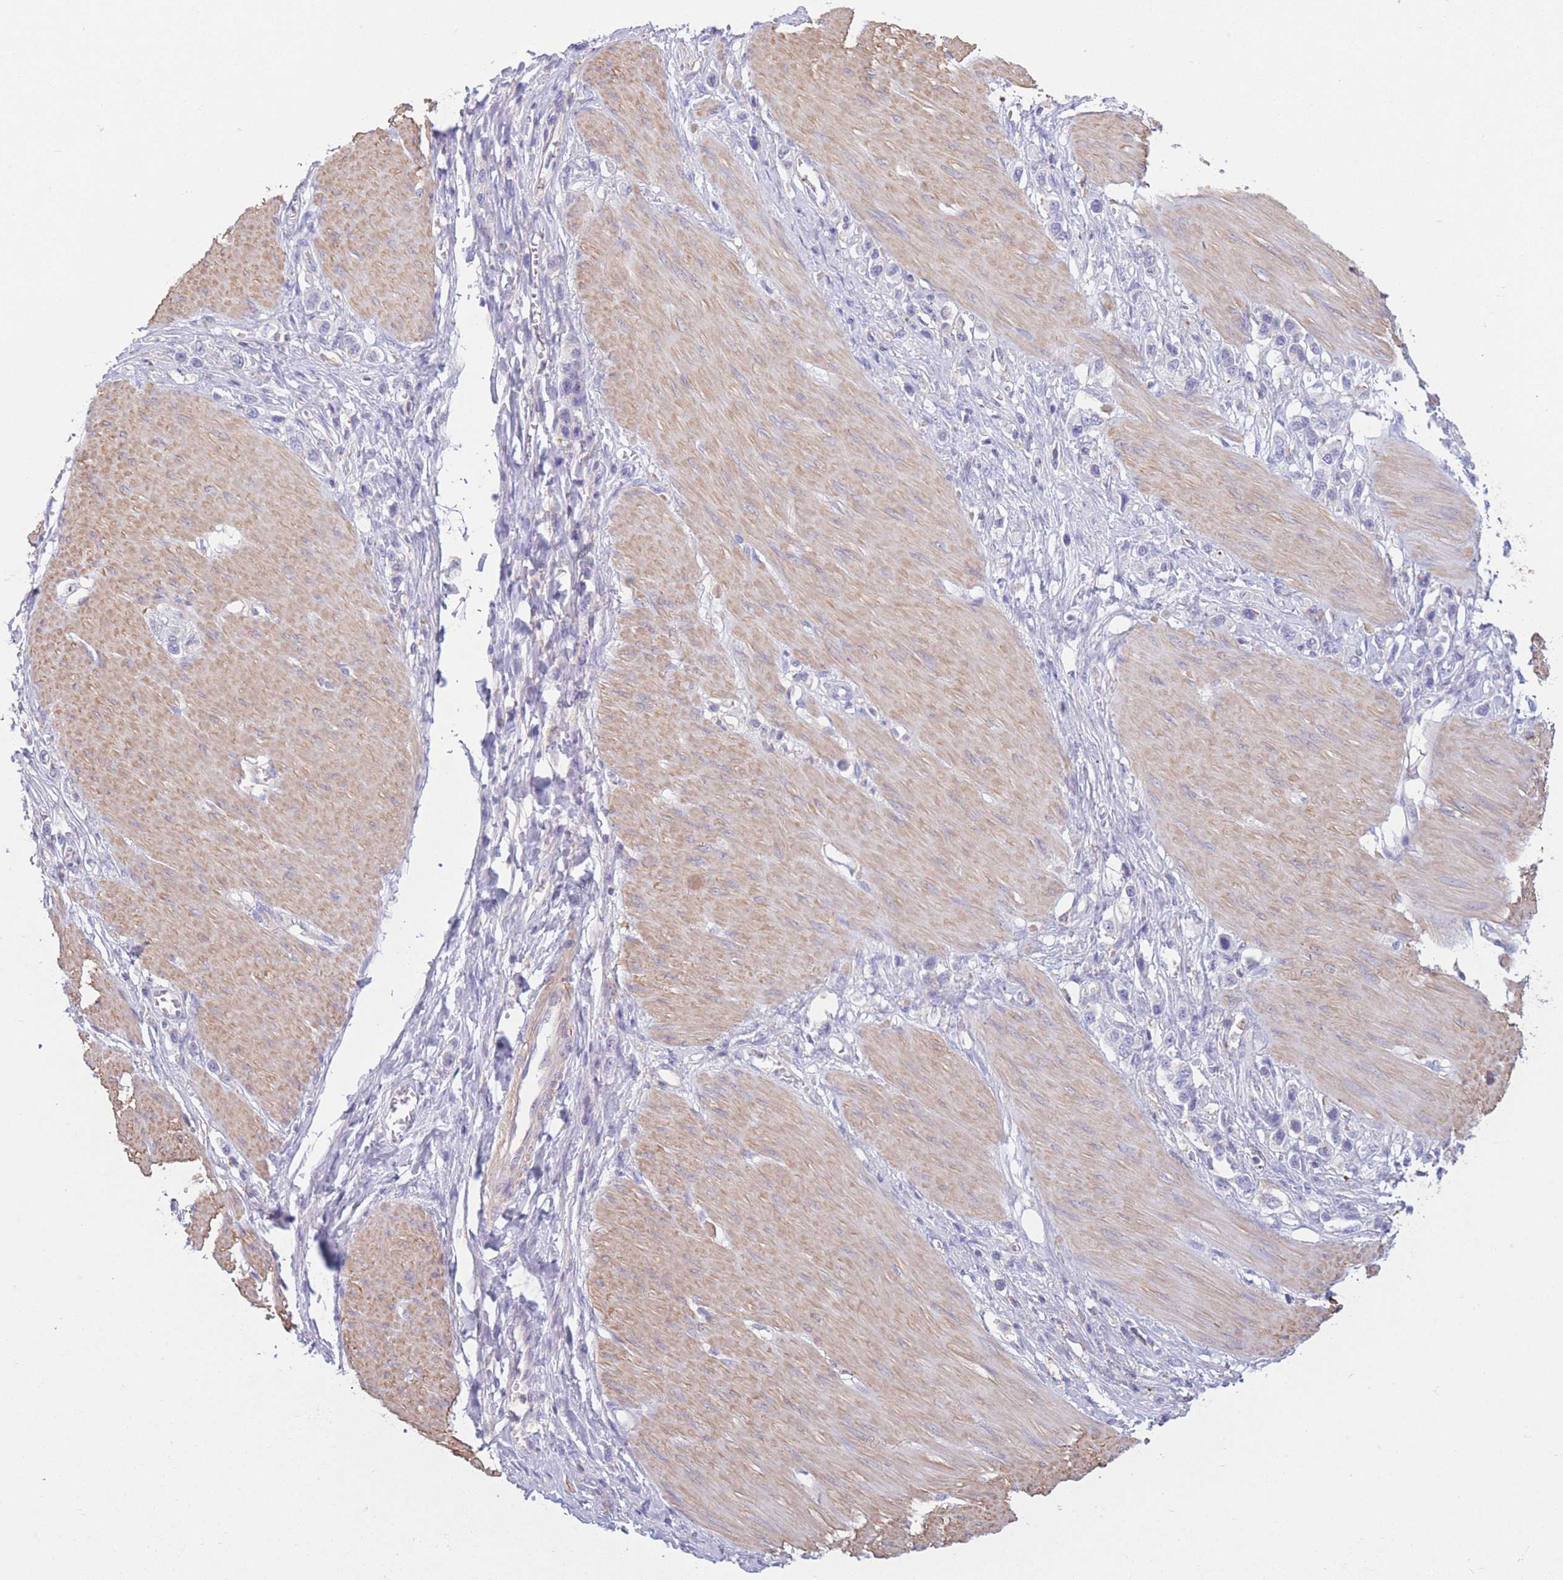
{"staining": {"intensity": "negative", "quantity": "none", "location": "none"}, "tissue": "stomach cancer", "cell_type": "Tumor cells", "image_type": "cancer", "snomed": [{"axis": "morphology", "description": "Adenocarcinoma, NOS"}, {"axis": "topography", "description": "Stomach"}], "caption": "Stomach adenocarcinoma was stained to show a protein in brown. There is no significant positivity in tumor cells.", "gene": "PDHA1", "patient": {"sex": "female", "age": 65}}